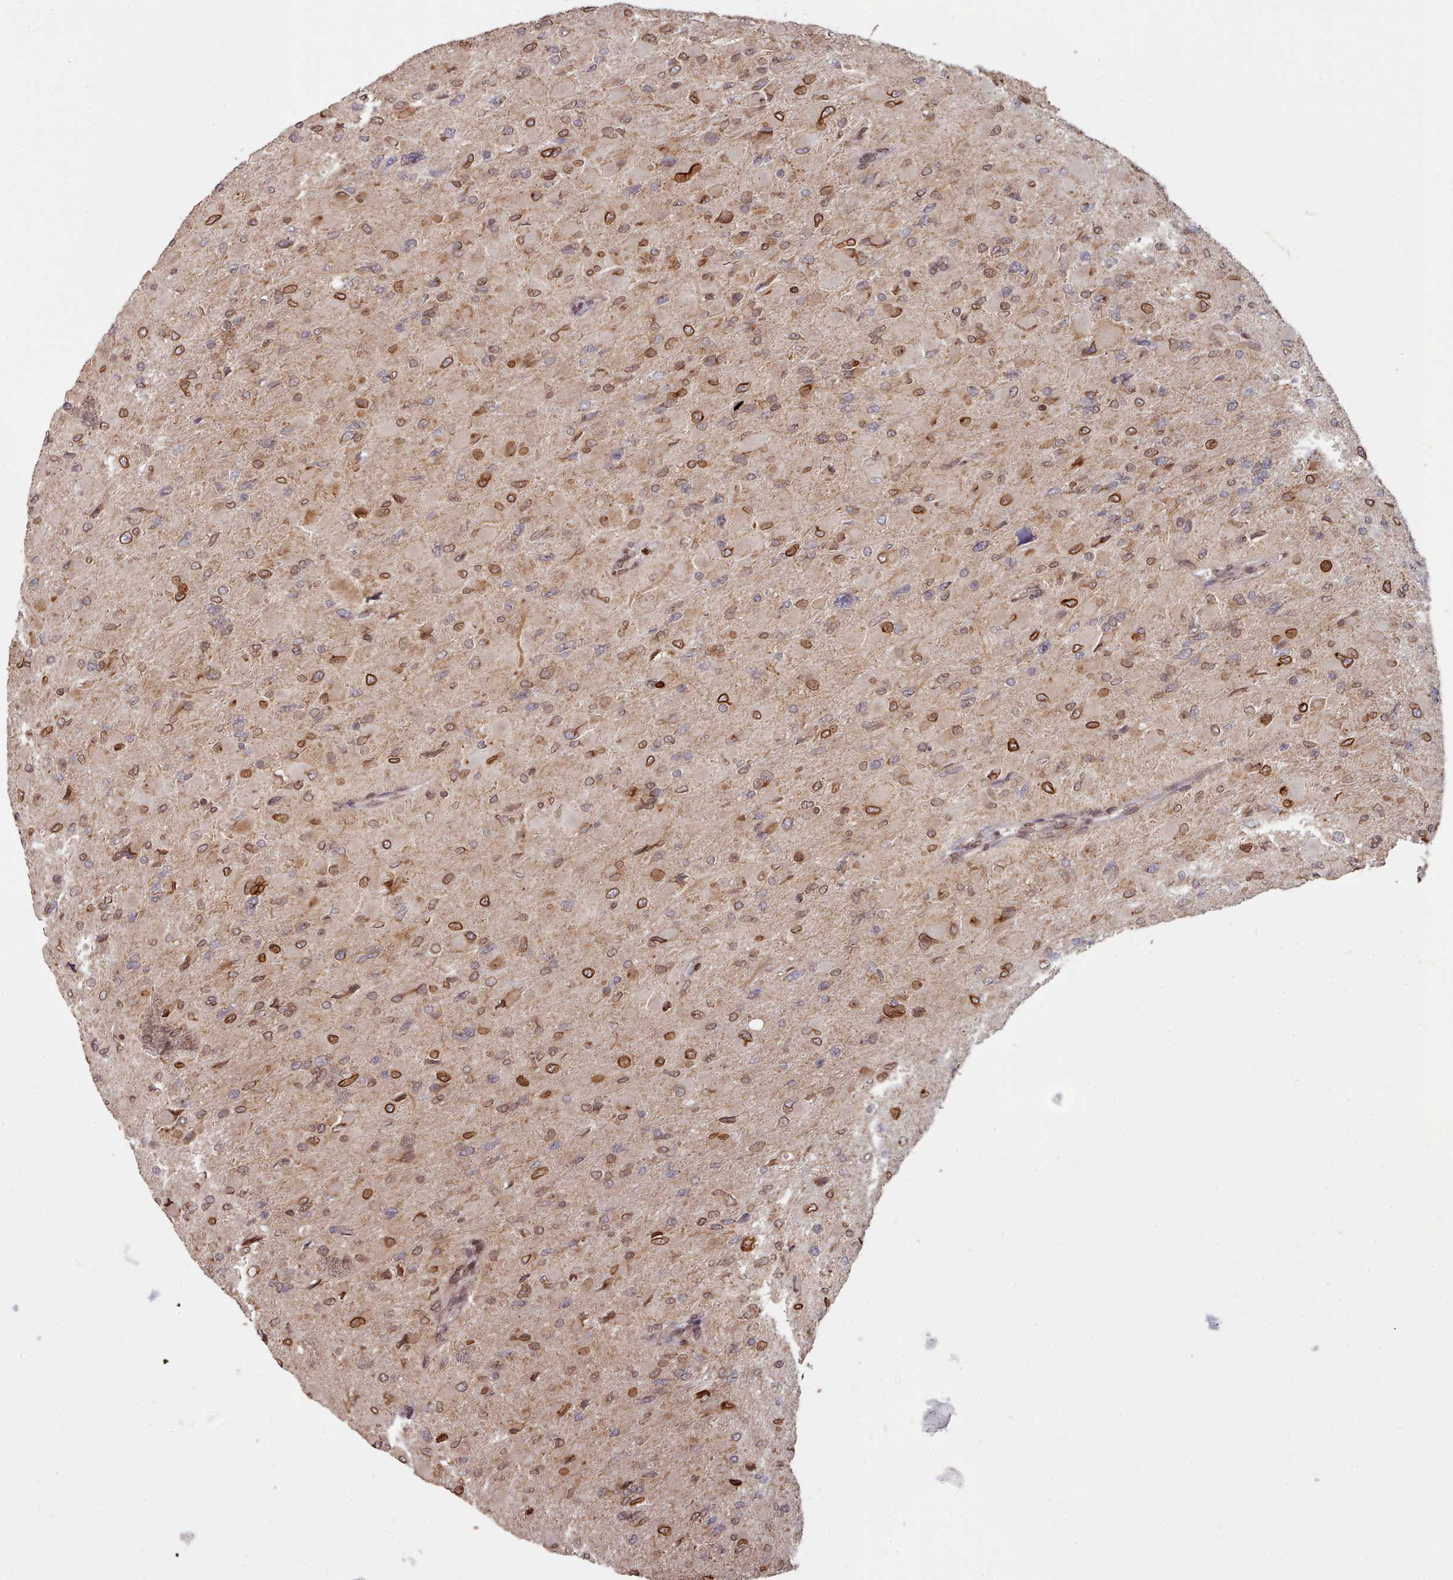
{"staining": {"intensity": "moderate", "quantity": "25%-75%", "location": "cytoplasmic/membranous,nuclear"}, "tissue": "glioma", "cell_type": "Tumor cells", "image_type": "cancer", "snomed": [{"axis": "morphology", "description": "Glioma, malignant, High grade"}, {"axis": "topography", "description": "Cerebral cortex"}], "caption": "This image shows immunohistochemistry (IHC) staining of human glioma, with medium moderate cytoplasmic/membranous and nuclear positivity in about 25%-75% of tumor cells.", "gene": "TOR1AIP1", "patient": {"sex": "female", "age": 36}}